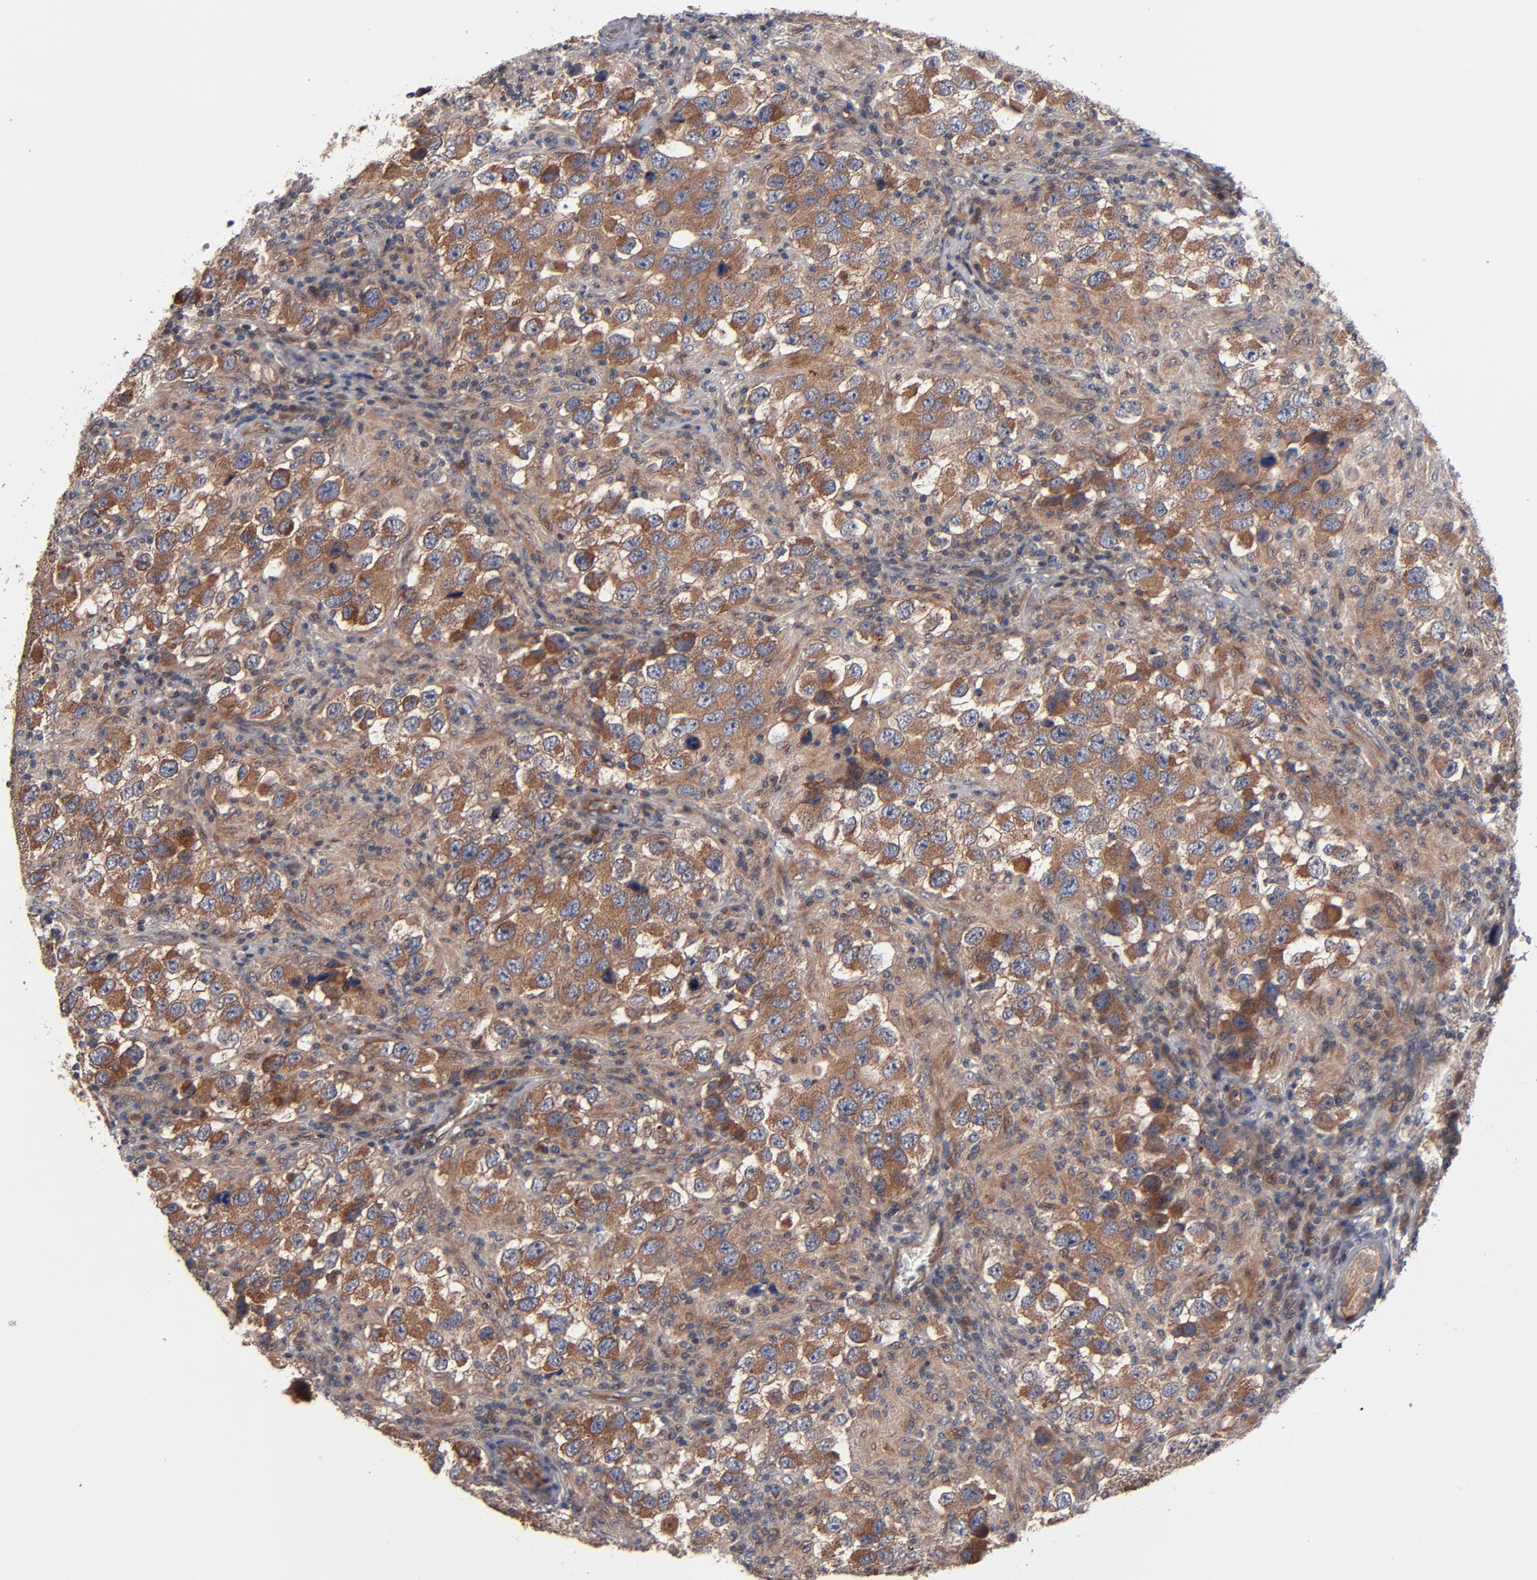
{"staining": {"intensity": "moderate", "quantity": ">75%", "location": "cytoplasmic/membranous"}, "tissue": "testis cancer", "cell_type": "Tumor cells", "image_type": "cancer", "snomed": [{"axis": "morphology", "description": "Carcinoma, Embryonal, NOS"}, {"axis": "topography", "description": "Testis"}], "caption": "The image reveals a brown stain indicating the presence of a protein in the cytoplasmic/membranous of tumor cells in testis cancer. (brown staining indicates protein expression, while blue staining denotes nuclei).", "gene": "BDKRB1", "patient": {"sex": "male", "age": 21}}